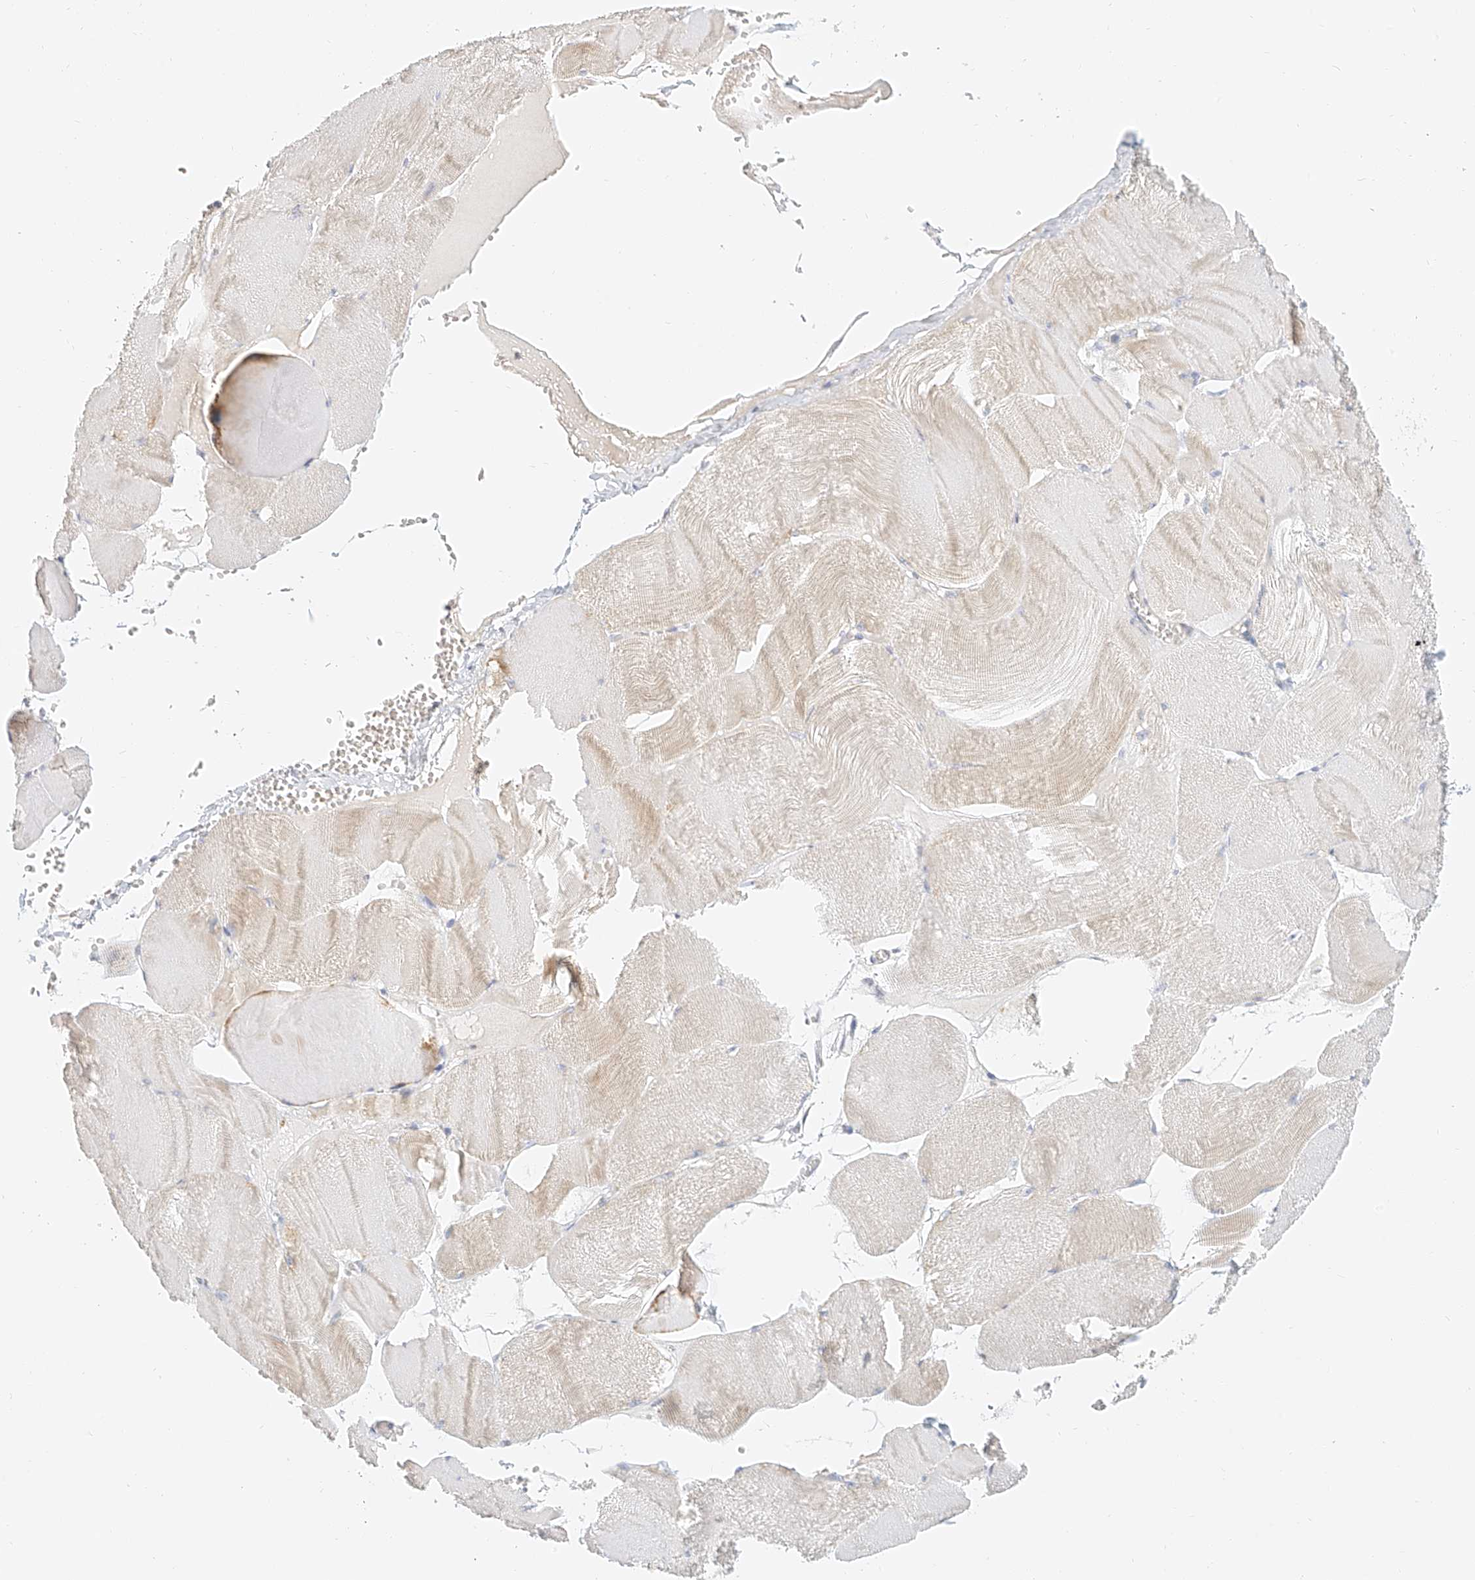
{"staining": {"intensity": "moderate", "quantity": "<25%", "location": "cytoplasmic/membranous"}, "tissue": "skeletal muscle", "cell_type": "Myocytes", "image_type": "normal", "snomed": [{"axis": "morphology", "description": "Normal tissue, NOS"}, {"axis": "morphology", "description": "Basal cell carcinoma"}, {"axis": "topography", "description": "Skeletal muscle"}], "caption": "Protein analysis of benign skeletal muscle exhibits moderate cytoplasmic/membranous positivity in approximately <25% of myocytes.", "gene": "CXorf58", "patient": {"sex": "female", "age": 64}}